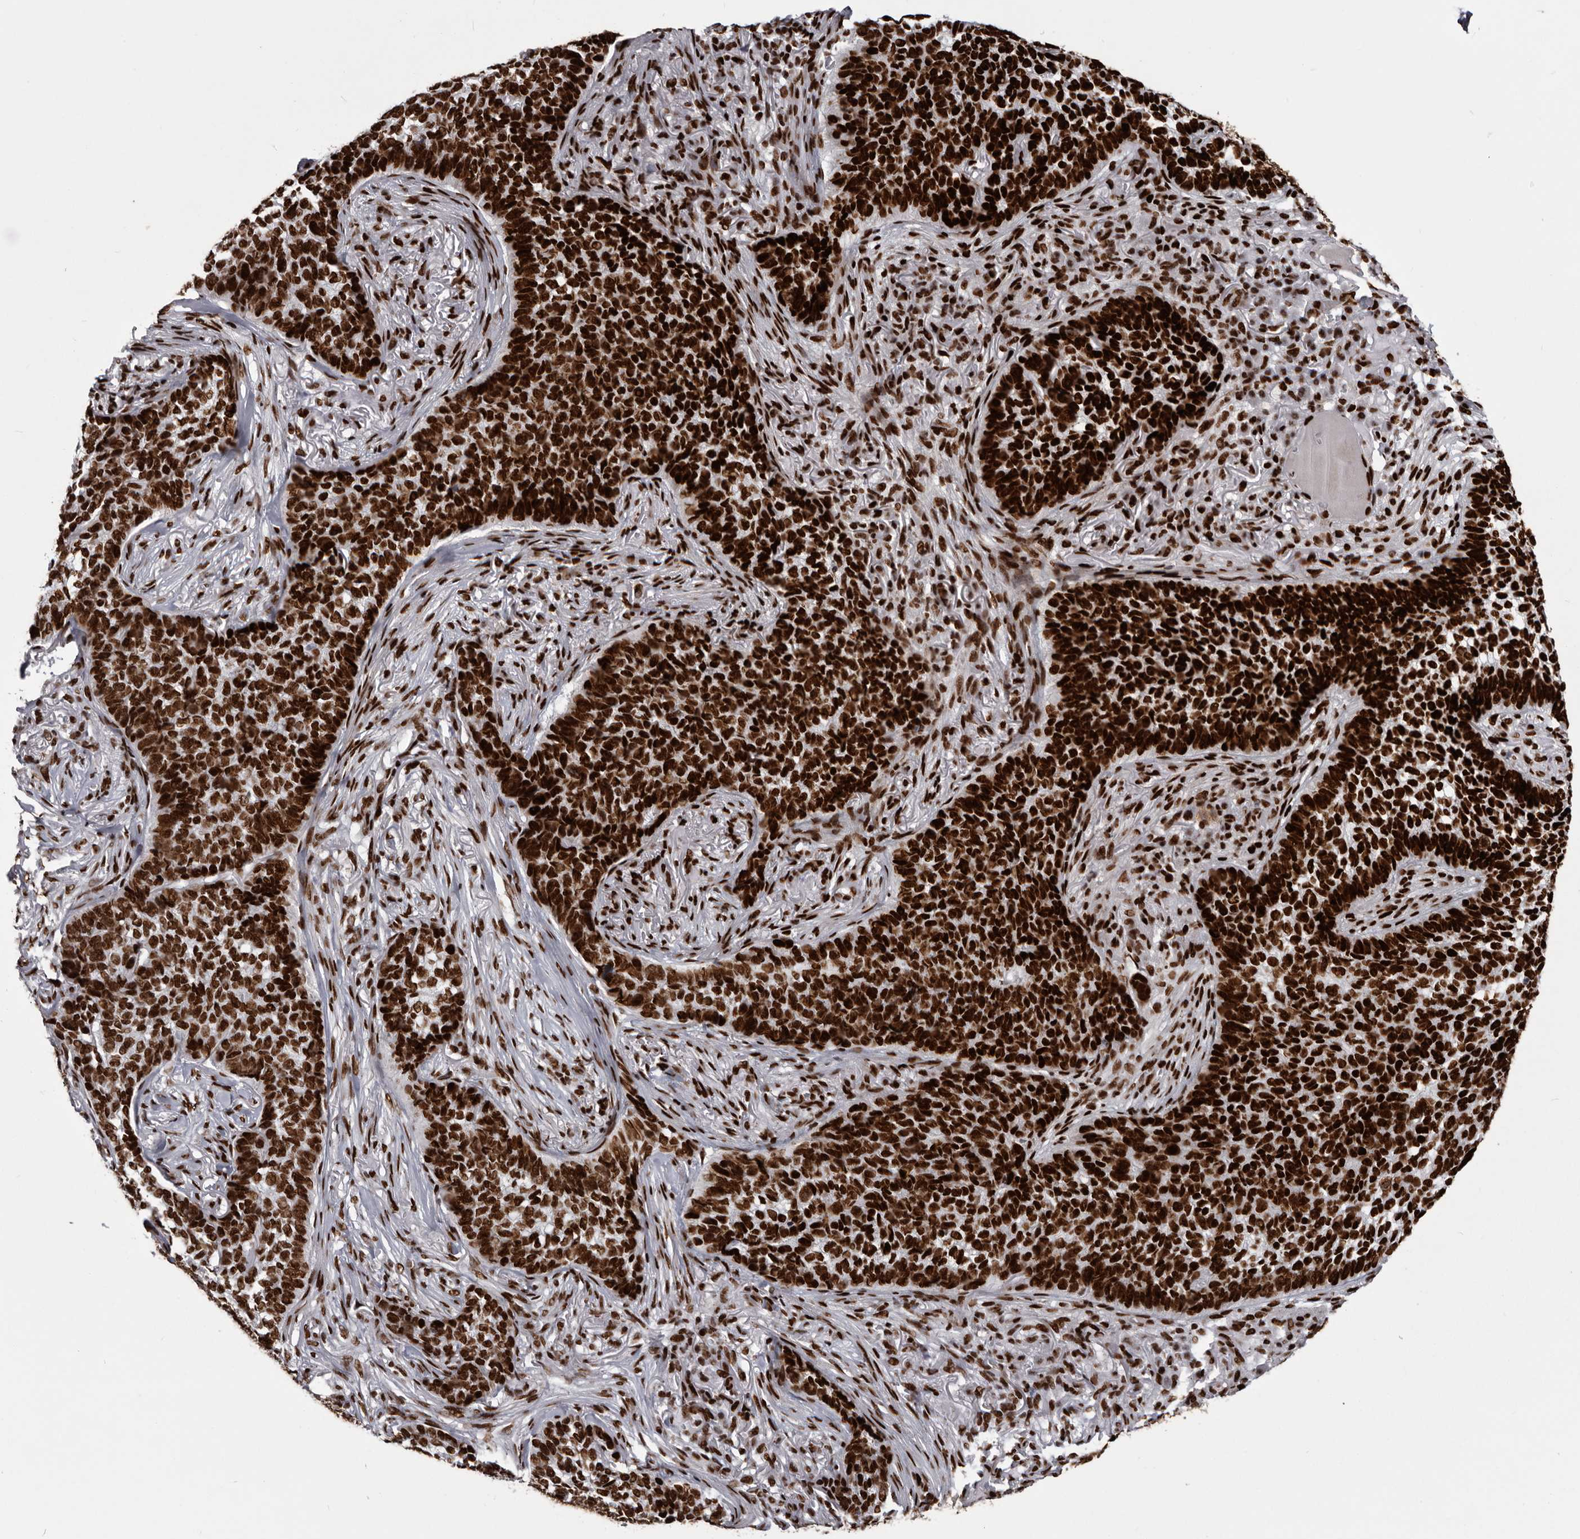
{"staining": {"intensity": "strong", "quantity": ">75%", "location": "nuclear"}, "tissue": "skin cancer", "cell_type": "Tumor cells", "image_type": "cancer", "snomed": [{"axis": "morphology", "description": "Basal cell carcinoma"}, {"axis": "topography", "description": "Skin"}], "caption": "Basal cell carcinoma (skin) stained for a protein exhibits strong nuclear positivity in tumor cells. (IHC, brightfield microscopy, high magnification).", "gene": "NUMA1", "patient": {"sex": "male", "age": 85}}